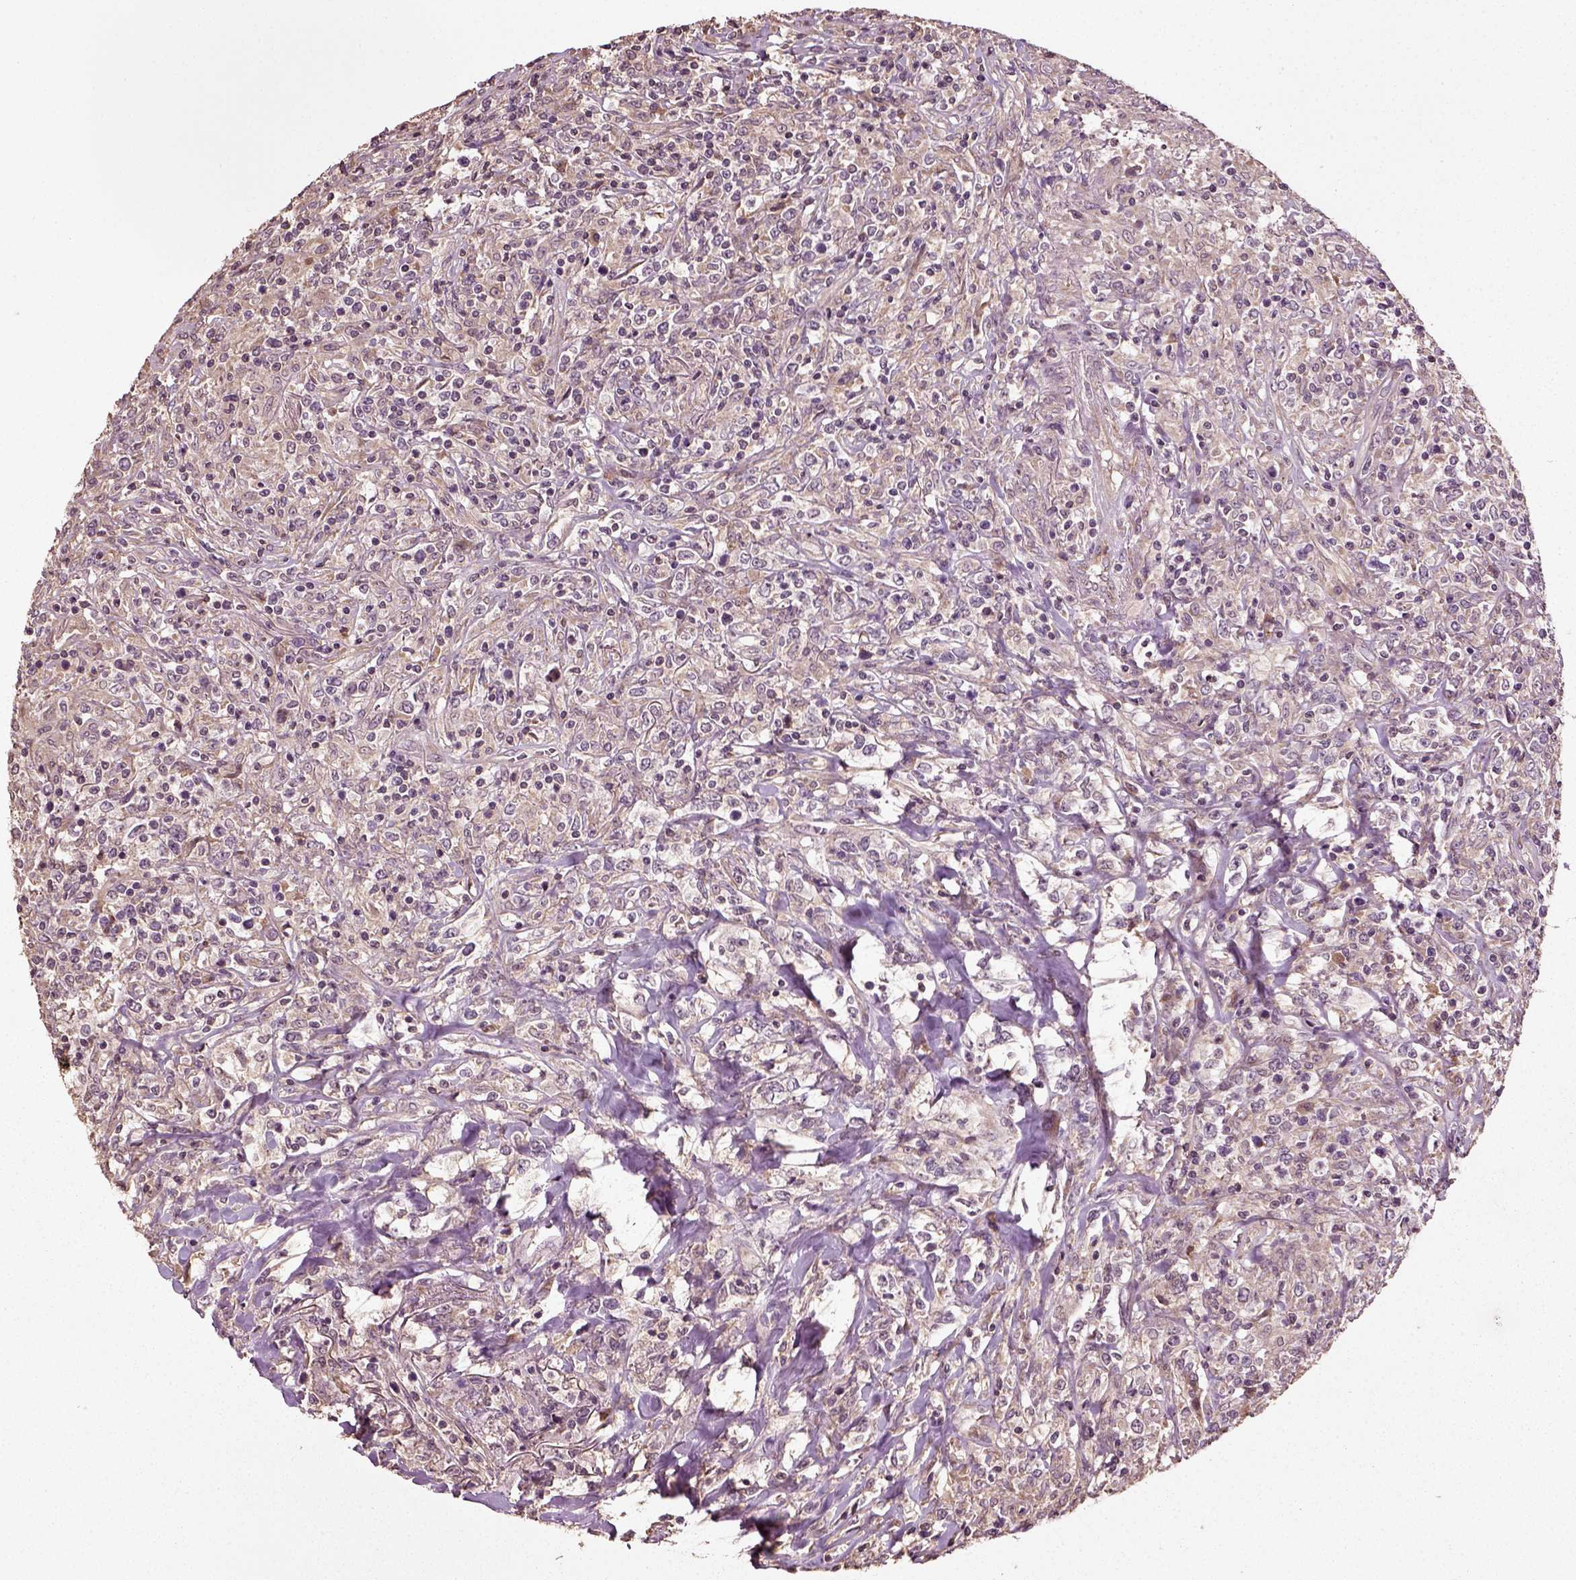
{"staining": {"intensity": "negative", "quantity": "none", "location": "none"}, "tissue": "lymphoma", "cell_type": "Tumor cells", "image_type": "cancer", "snomed": [{"axis": "morphology", "description": "Malignant lymphoma, non-Hodgkin's type, High grade"}, {"axis": "topography", "description": "Lung"}], "caption": "This is an immunohistochemistry photomicrograph of human lymphoma. There is no staining in tumor cells.", "gene": "ERV3-1", "patient": {"sex": "male", "age": 79}}